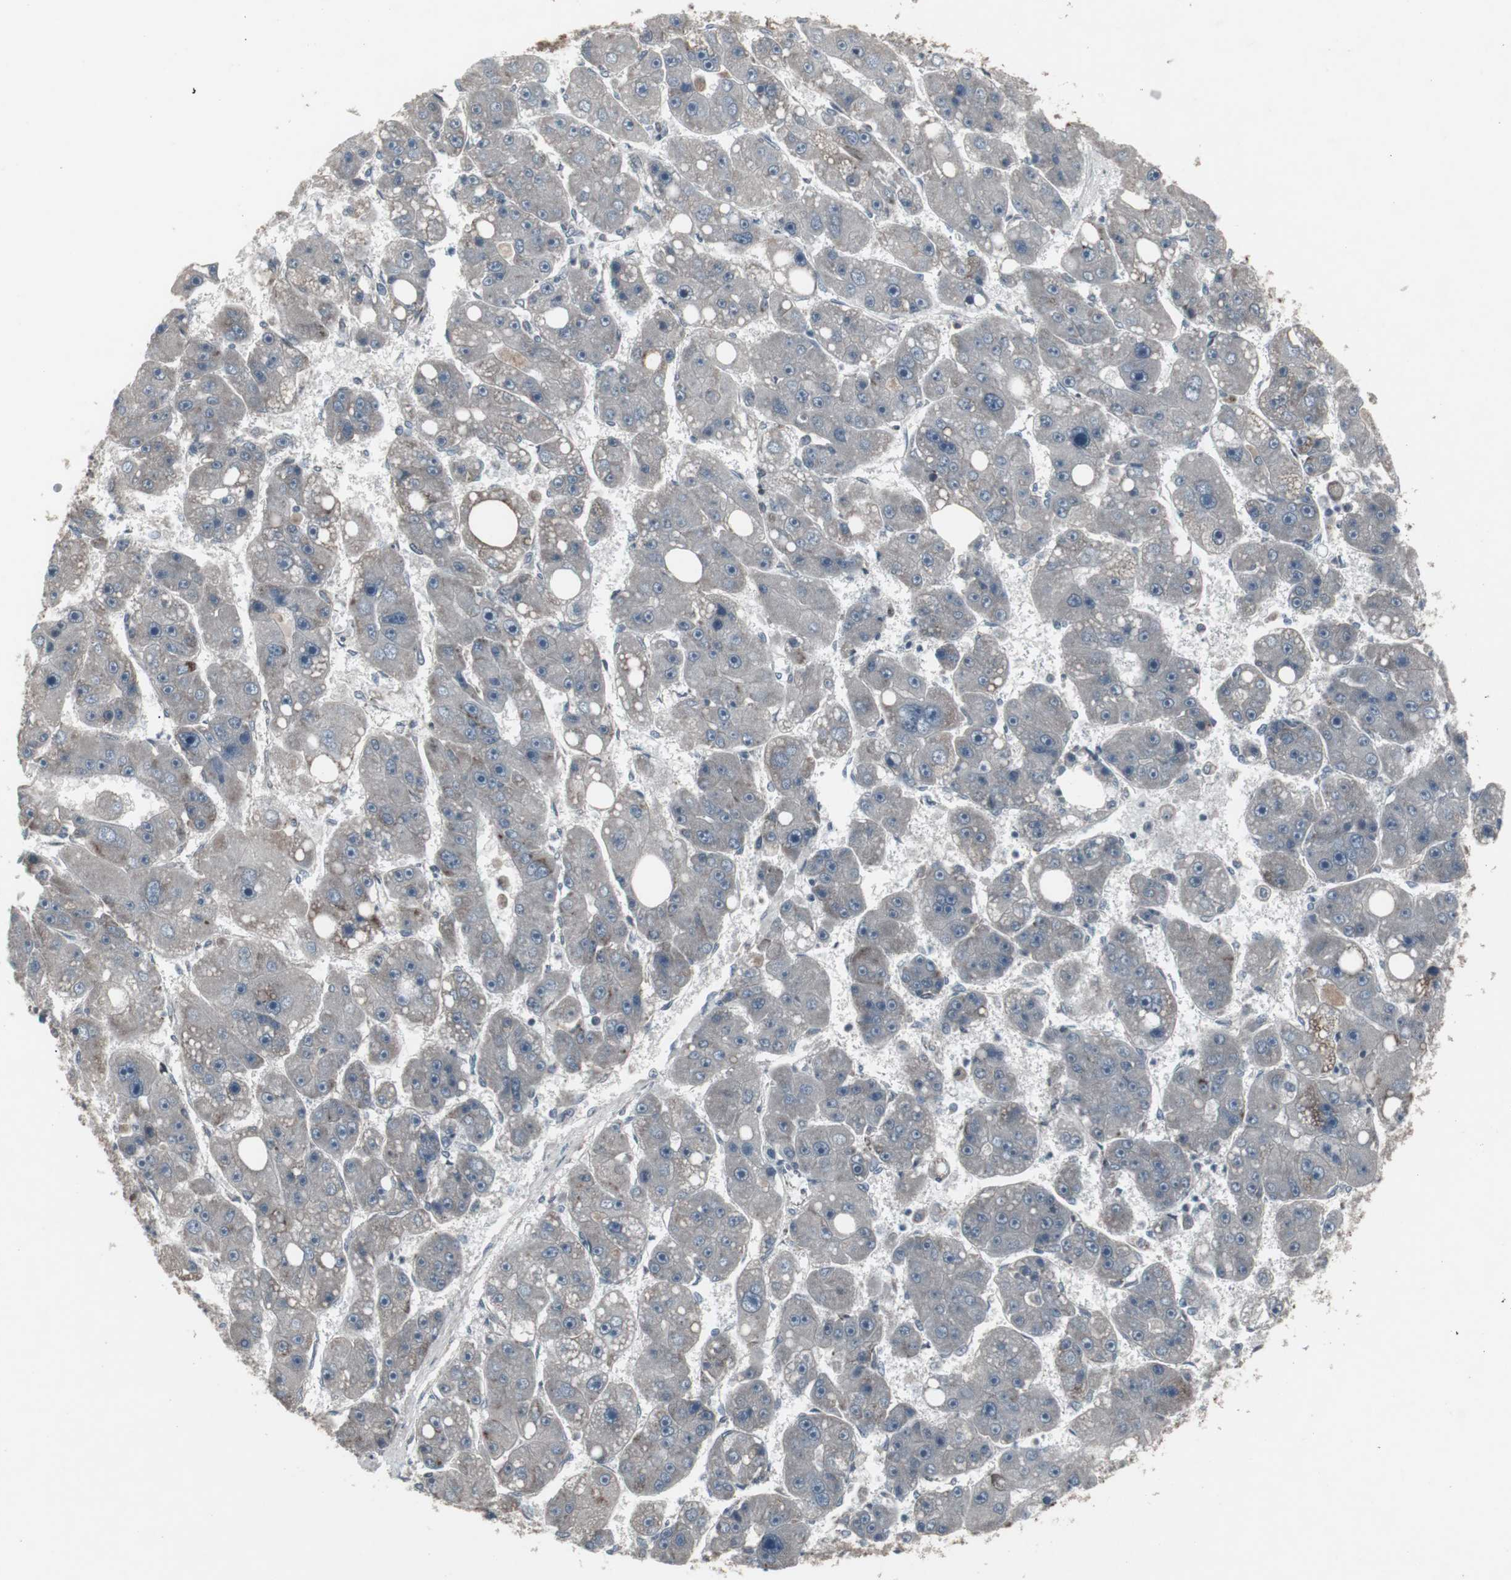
{"staining": {"intensity": "weak", "quantity": "<25%", "location": "cytoplasmic/membranous"}, "tissue": "liver cancer", "cell_type": "Tumor cells", "image_type": "cancer", "snomed": [{"axis": "morphology", "description": "Carcinoma, Hepatocellular, NOS"}, {"axis": "topography", "description": "Liver"}], "caption": "Tumor cells show no significant protein positivity in liver hepatocellular carcinoma.", "gene": "SSTR2", "patient": {"sex": "female", "age": 61}}